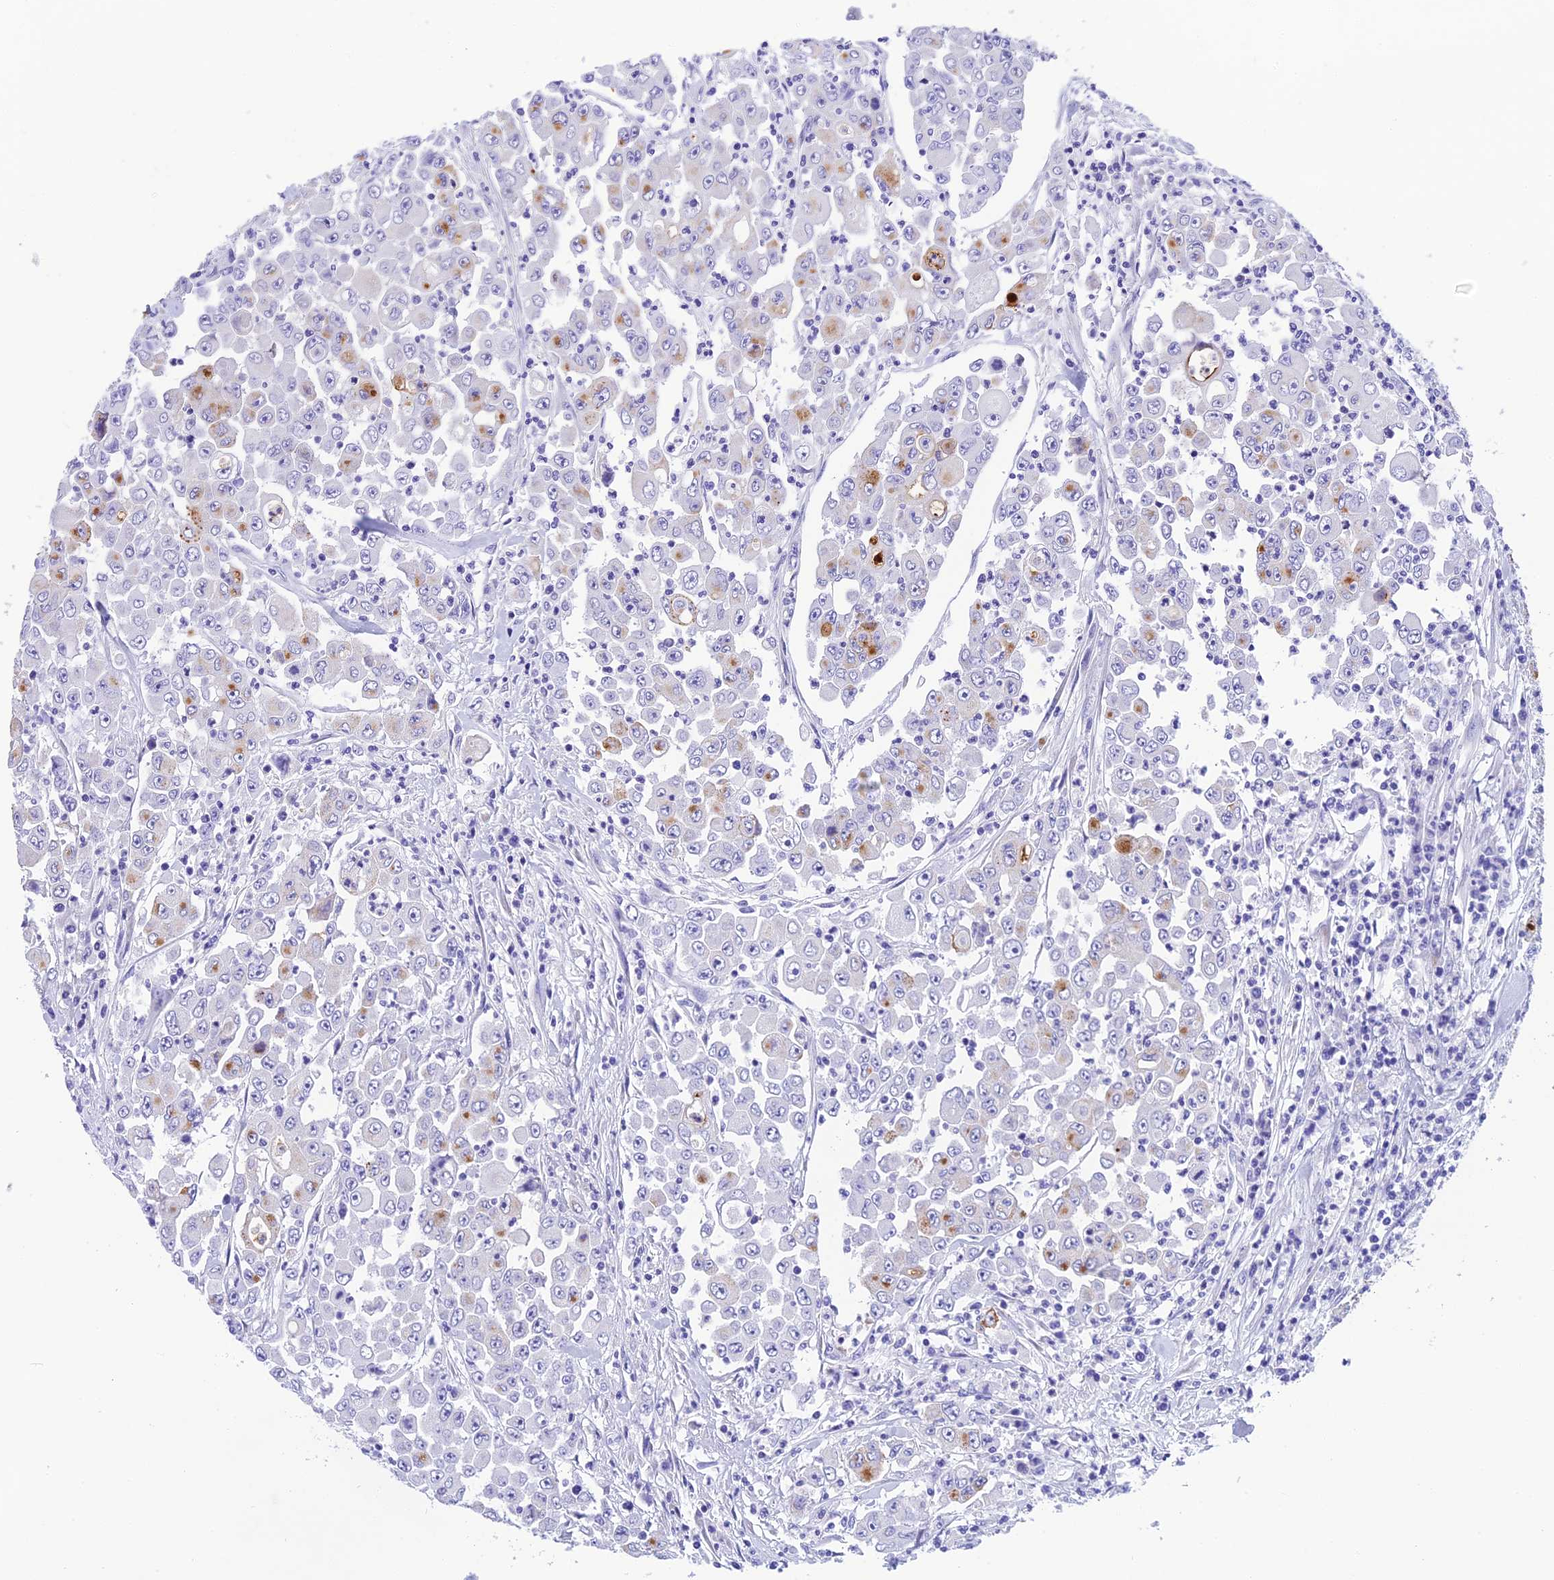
{"staining": {"intensity": "strong", "quantity": "<25%", "location": "cytoplasmic/membranous"}, "tissue": "colorectal cancer", "cell_type": "Tumor cells", "image_type": "cancer", "snomed": [{"axis": "morphology", "description": "Adenocarcinoma, NOS"}, {"axis": "topography", "description": "Colon"}], "caption": "This photomicrograph shows colorectal cancer stained with IHC to label a protein in brown. The cytoplasmic/membranous of tumor cells show strong positivity for the protein. Nuclei are counter-stained blue.", "gene": "KDELR3", "patient": {"sex": "male", "age": 51}}